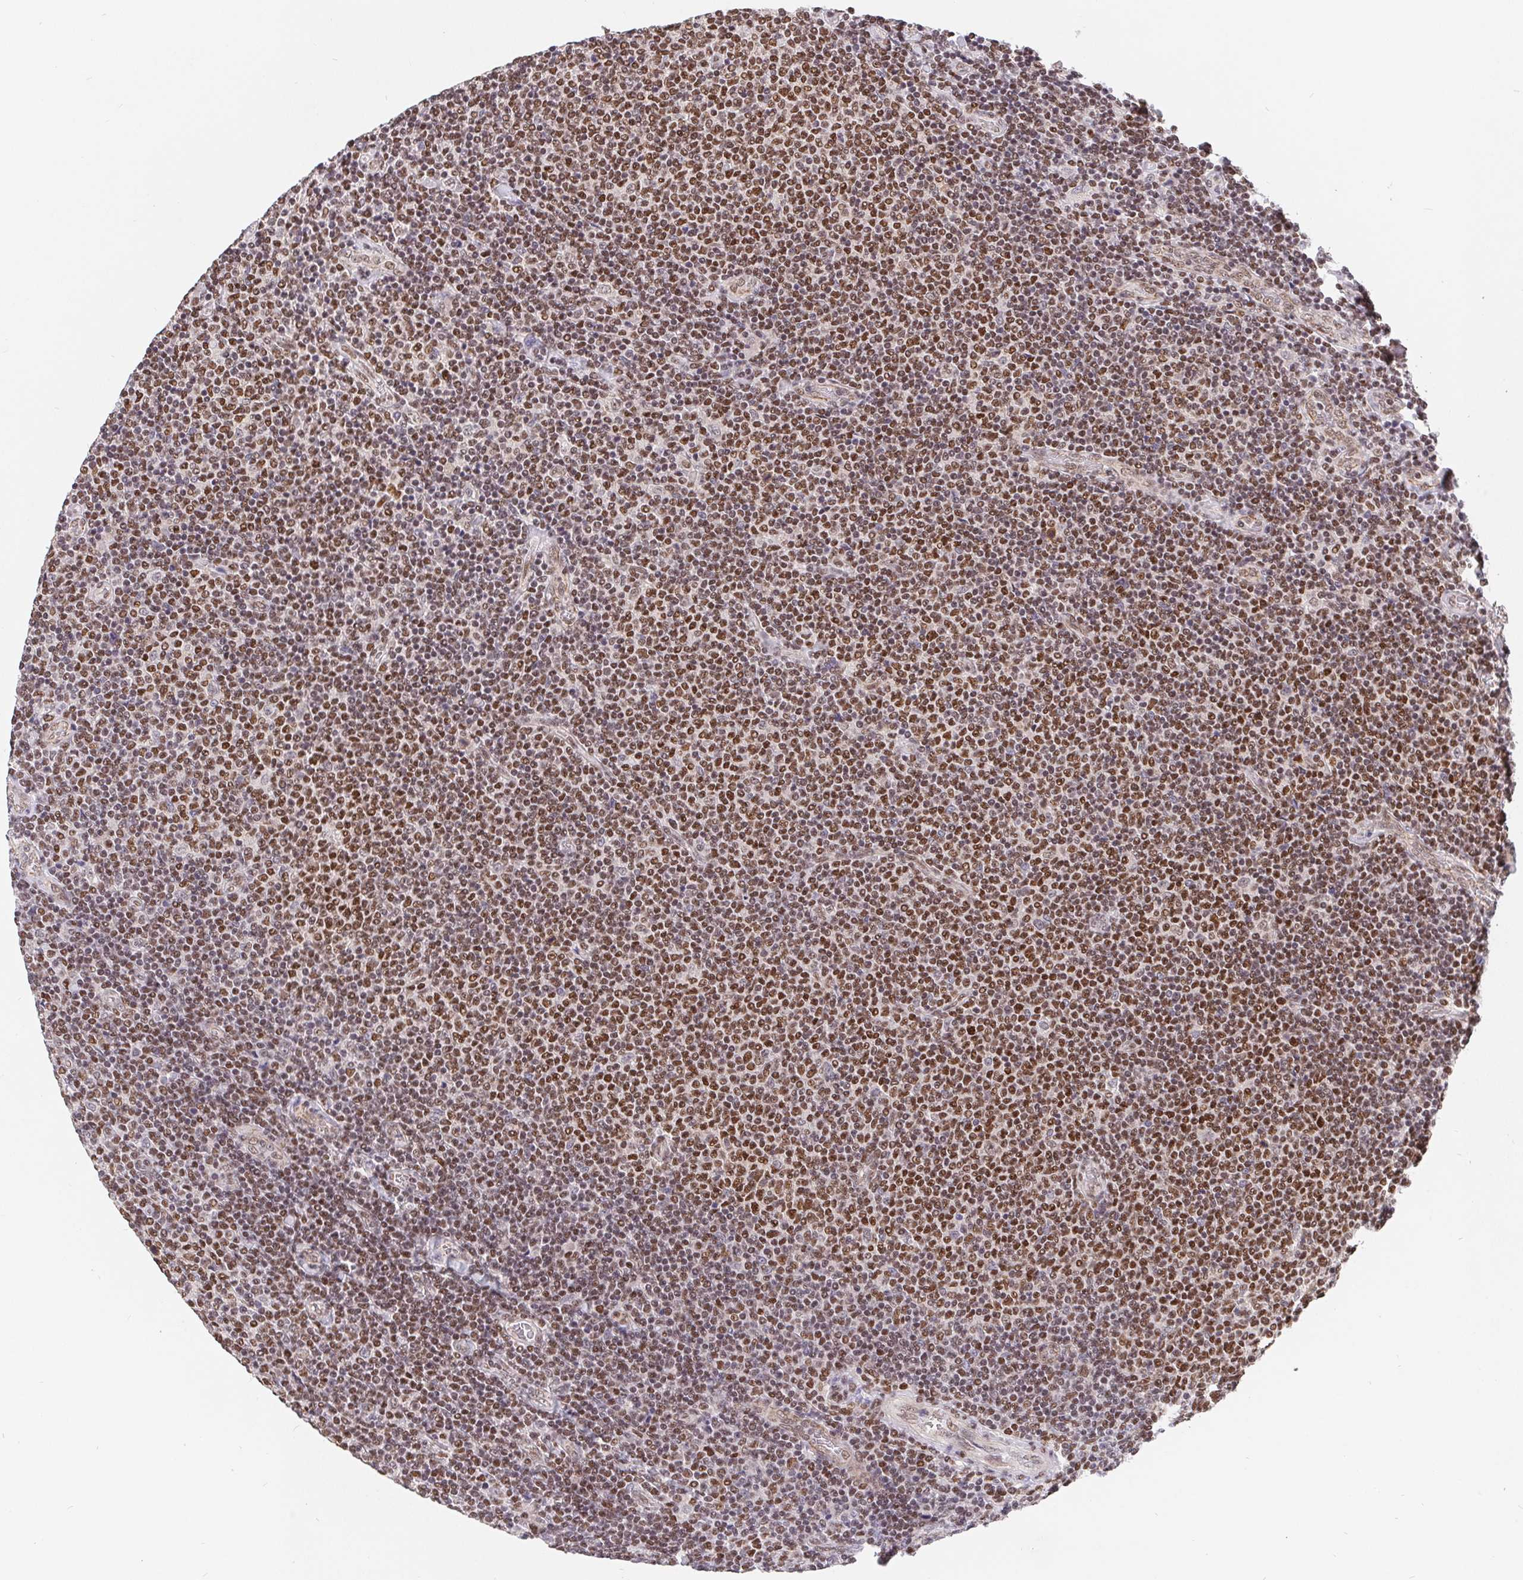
{"staining": {"intensity": "moderate", "quantity": "25%-75%", "location": "nuclear"}, "tissue": "lymphoma", "cell_type": "Tumor cells", "image_type": "cancer", "snomed": [{"axis": "morphology", "description": "Malignant lymphoma, non-Hodgkin's type, Low grade"}, {"axis": "topography", "description": "Lymph node"}], "caption": "This is an image of immunohistochemistry (IHC) staining of low-grade malignant lymphoma, non-Hodgkin's type, which shows moderate staining in the nuclear of tumor cells.", "gene": "POU2F1", "patient": {"sex": "male", "age": 52}}